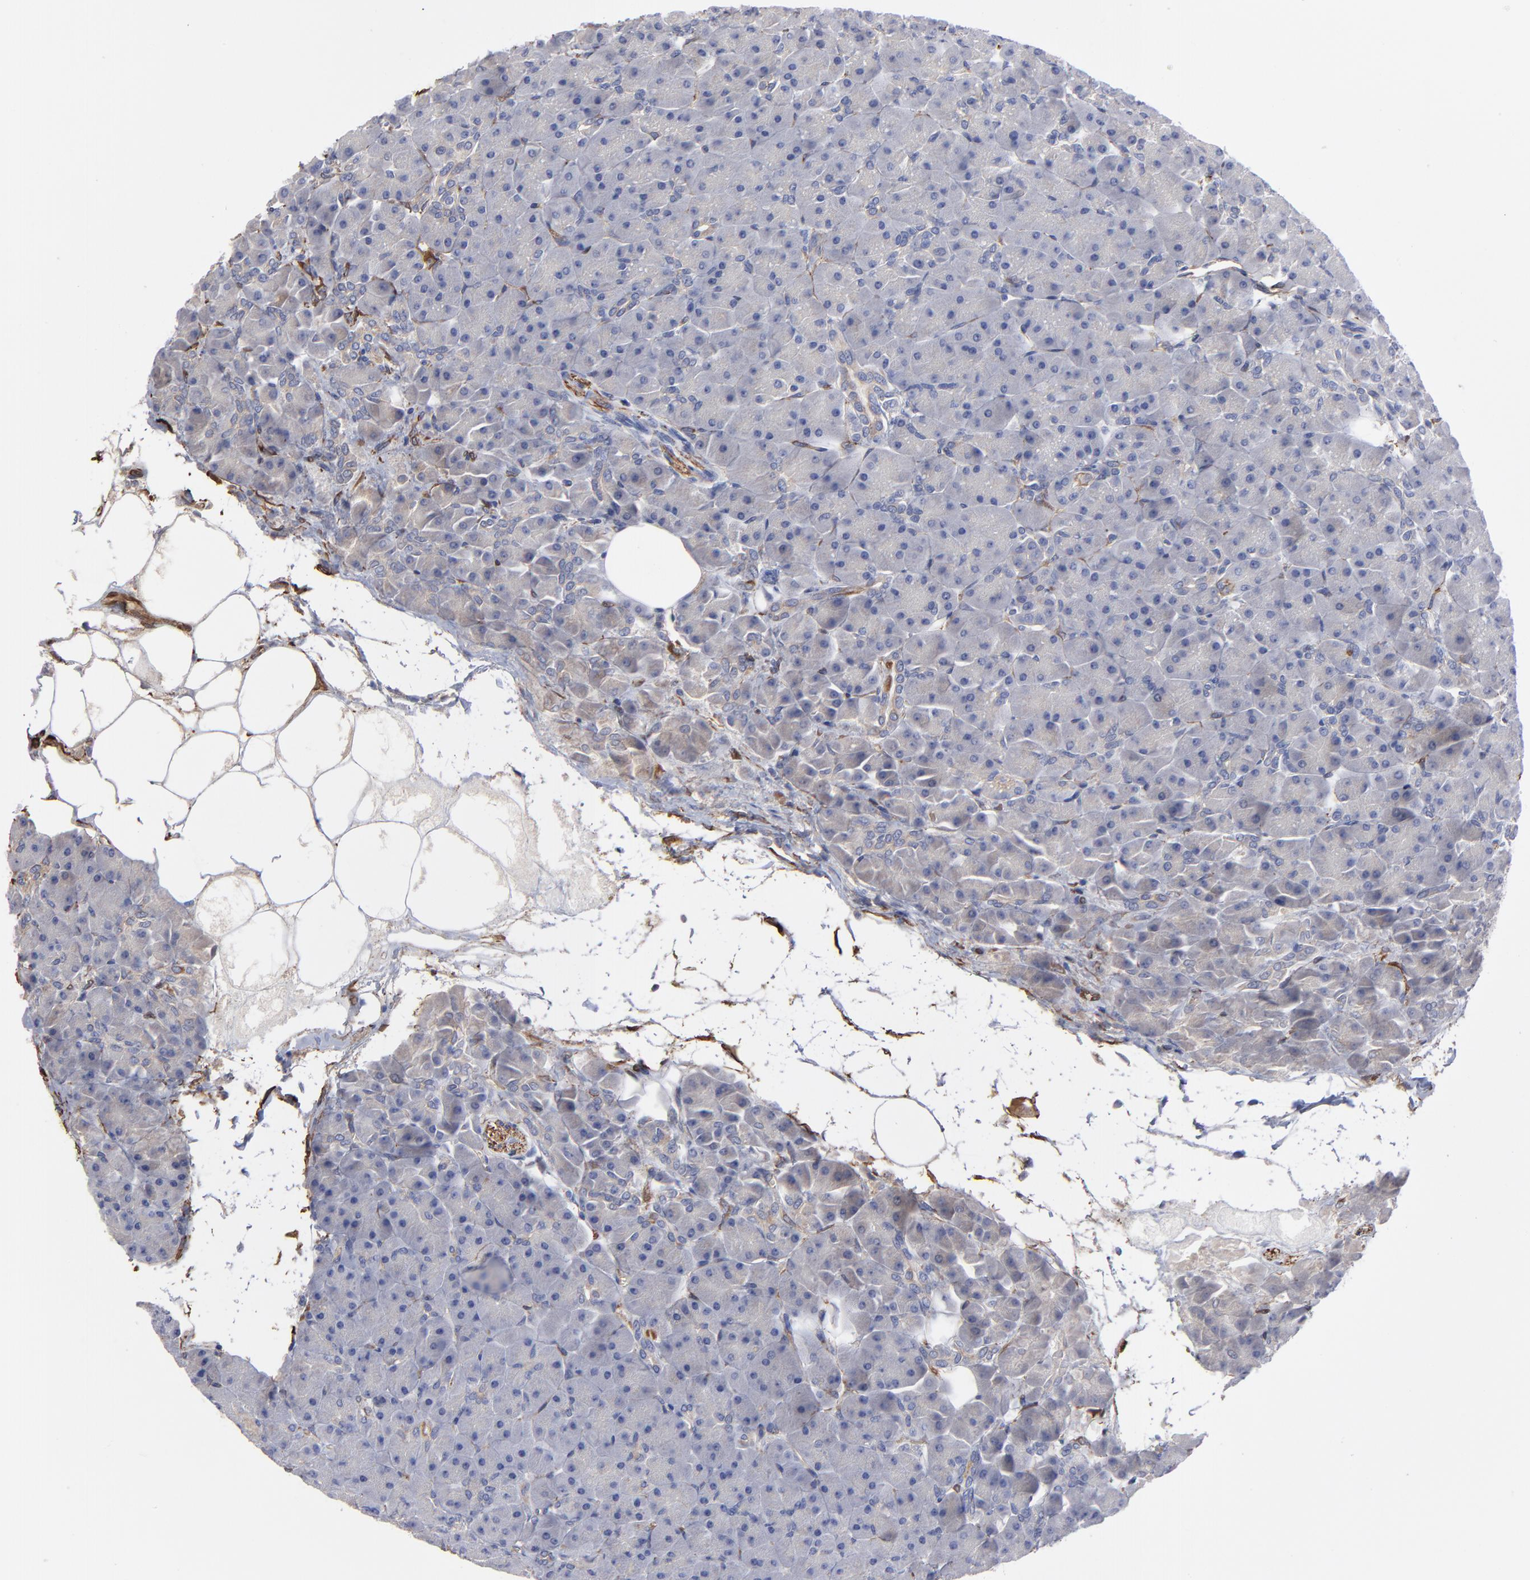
{"staining": {"intensity": "weak", "quantity": "<25%", "location": "cytoplasmic/membranous"}, "tissue": "pancreas", "cell_type": "Exocrine glandular cells", "image_type": "normal", "snomed": [{"axis": "morphology", "description": "Normal tissue, NOS"}, {"axis": "topography", "description": "Pancreas"}], "caption": "This is a micrograph of immunohistochemistry staining of normal pancreas, which shows no staining in exocrine glandular cells.", "gene": "CILP", "patient": {"sex": "male", "age": 66}}